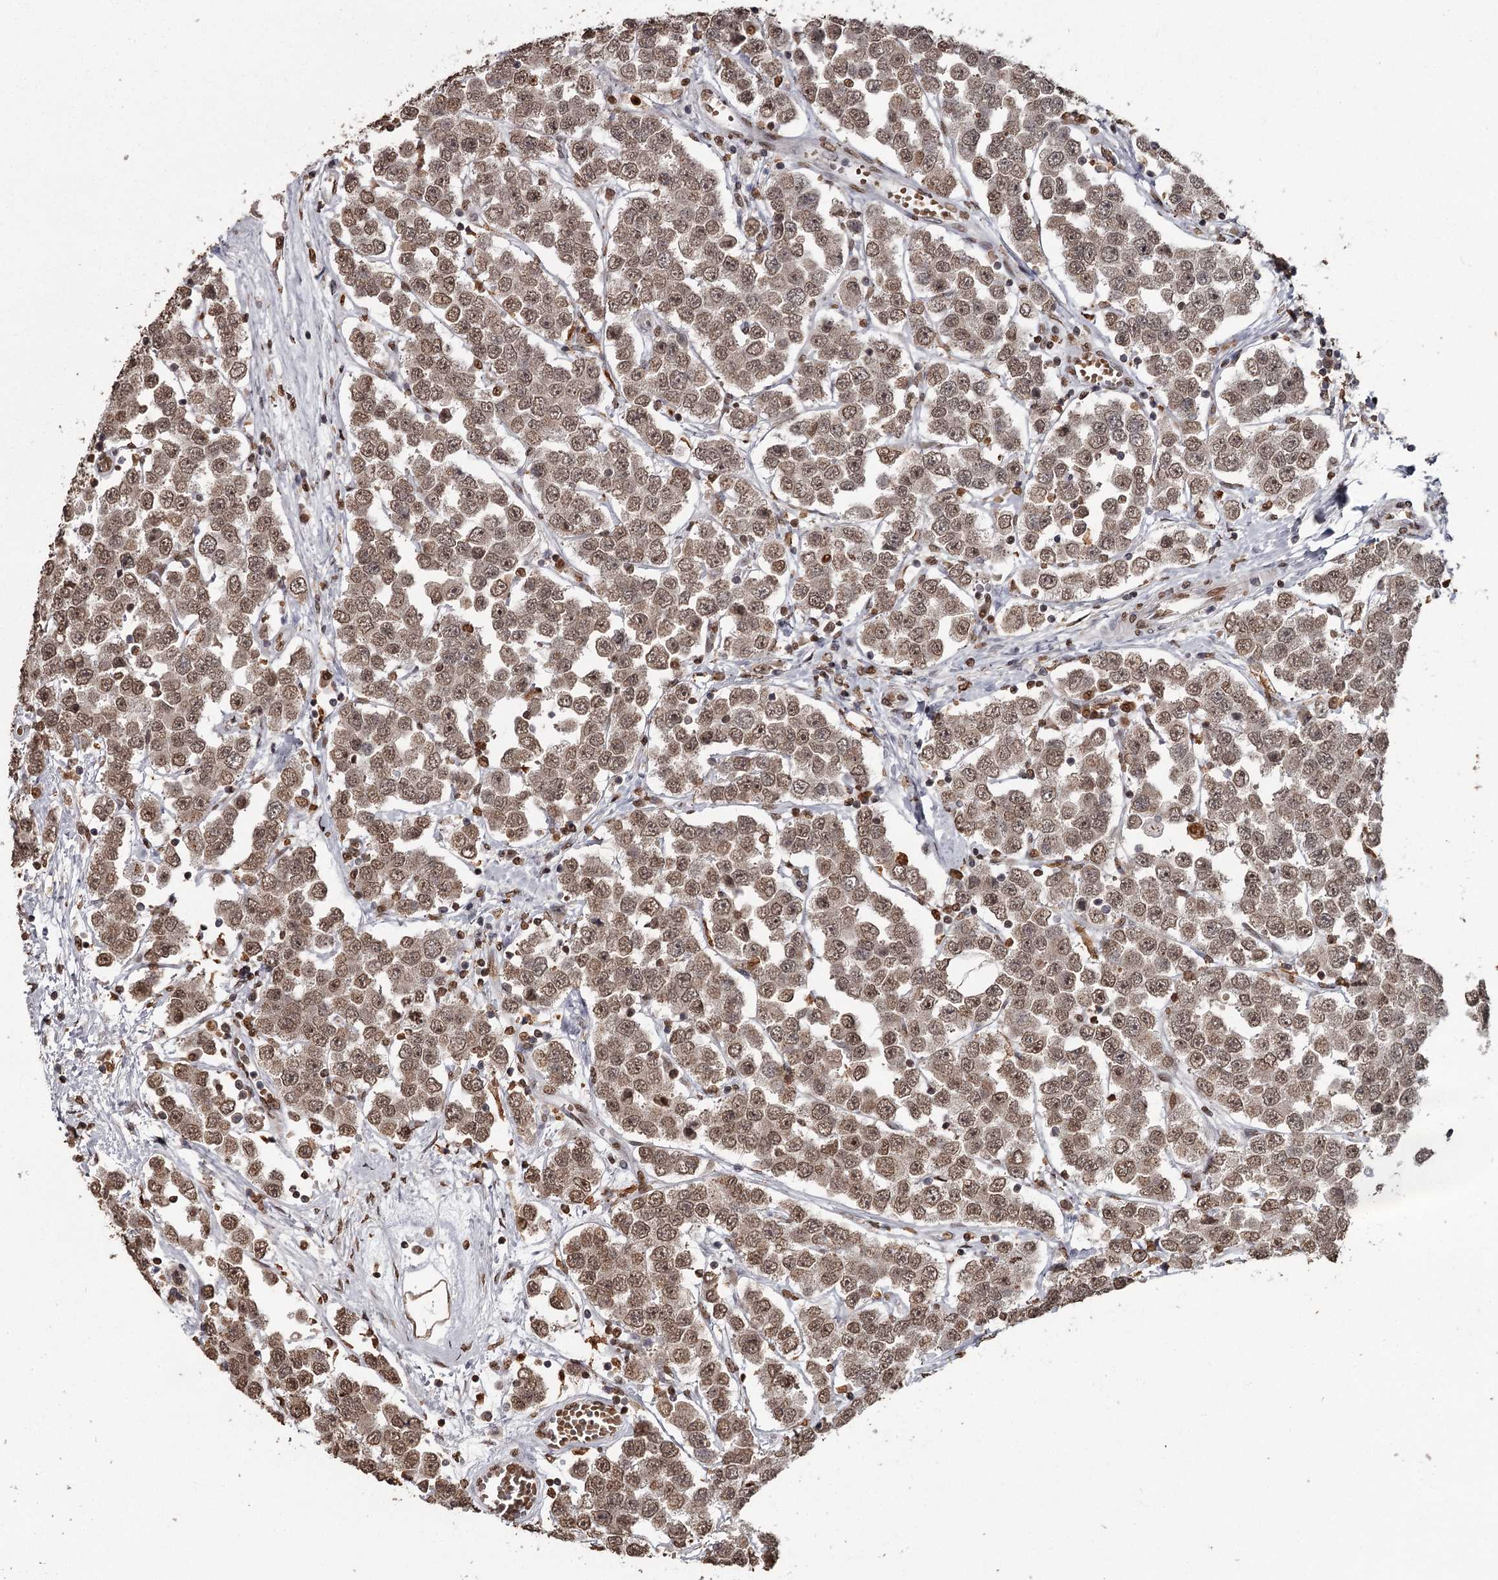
{"staining": {"intensity": "moderate", "quantity": ">75%", "location": "cytoplasmic/membranous,nuclear"}, "tissue": "testis cancer", "cell_type": "Tumor cells", "image_type": "cancer", "snomed": [{"axis": "morphology", "description": "Seminoma, NOS"}, {"axis": "topography", "description": "Testis"}], "caption": "DAB (3,3'-diaminobenzidine) immunohistochemical staining of human testis seminoma exhibits moderate cytoplasmic/membranous and nuclear protein staining in about >75% of tumor cells.", "gene": "THYN1", "patient": {"sex": "male", "age": 28}}